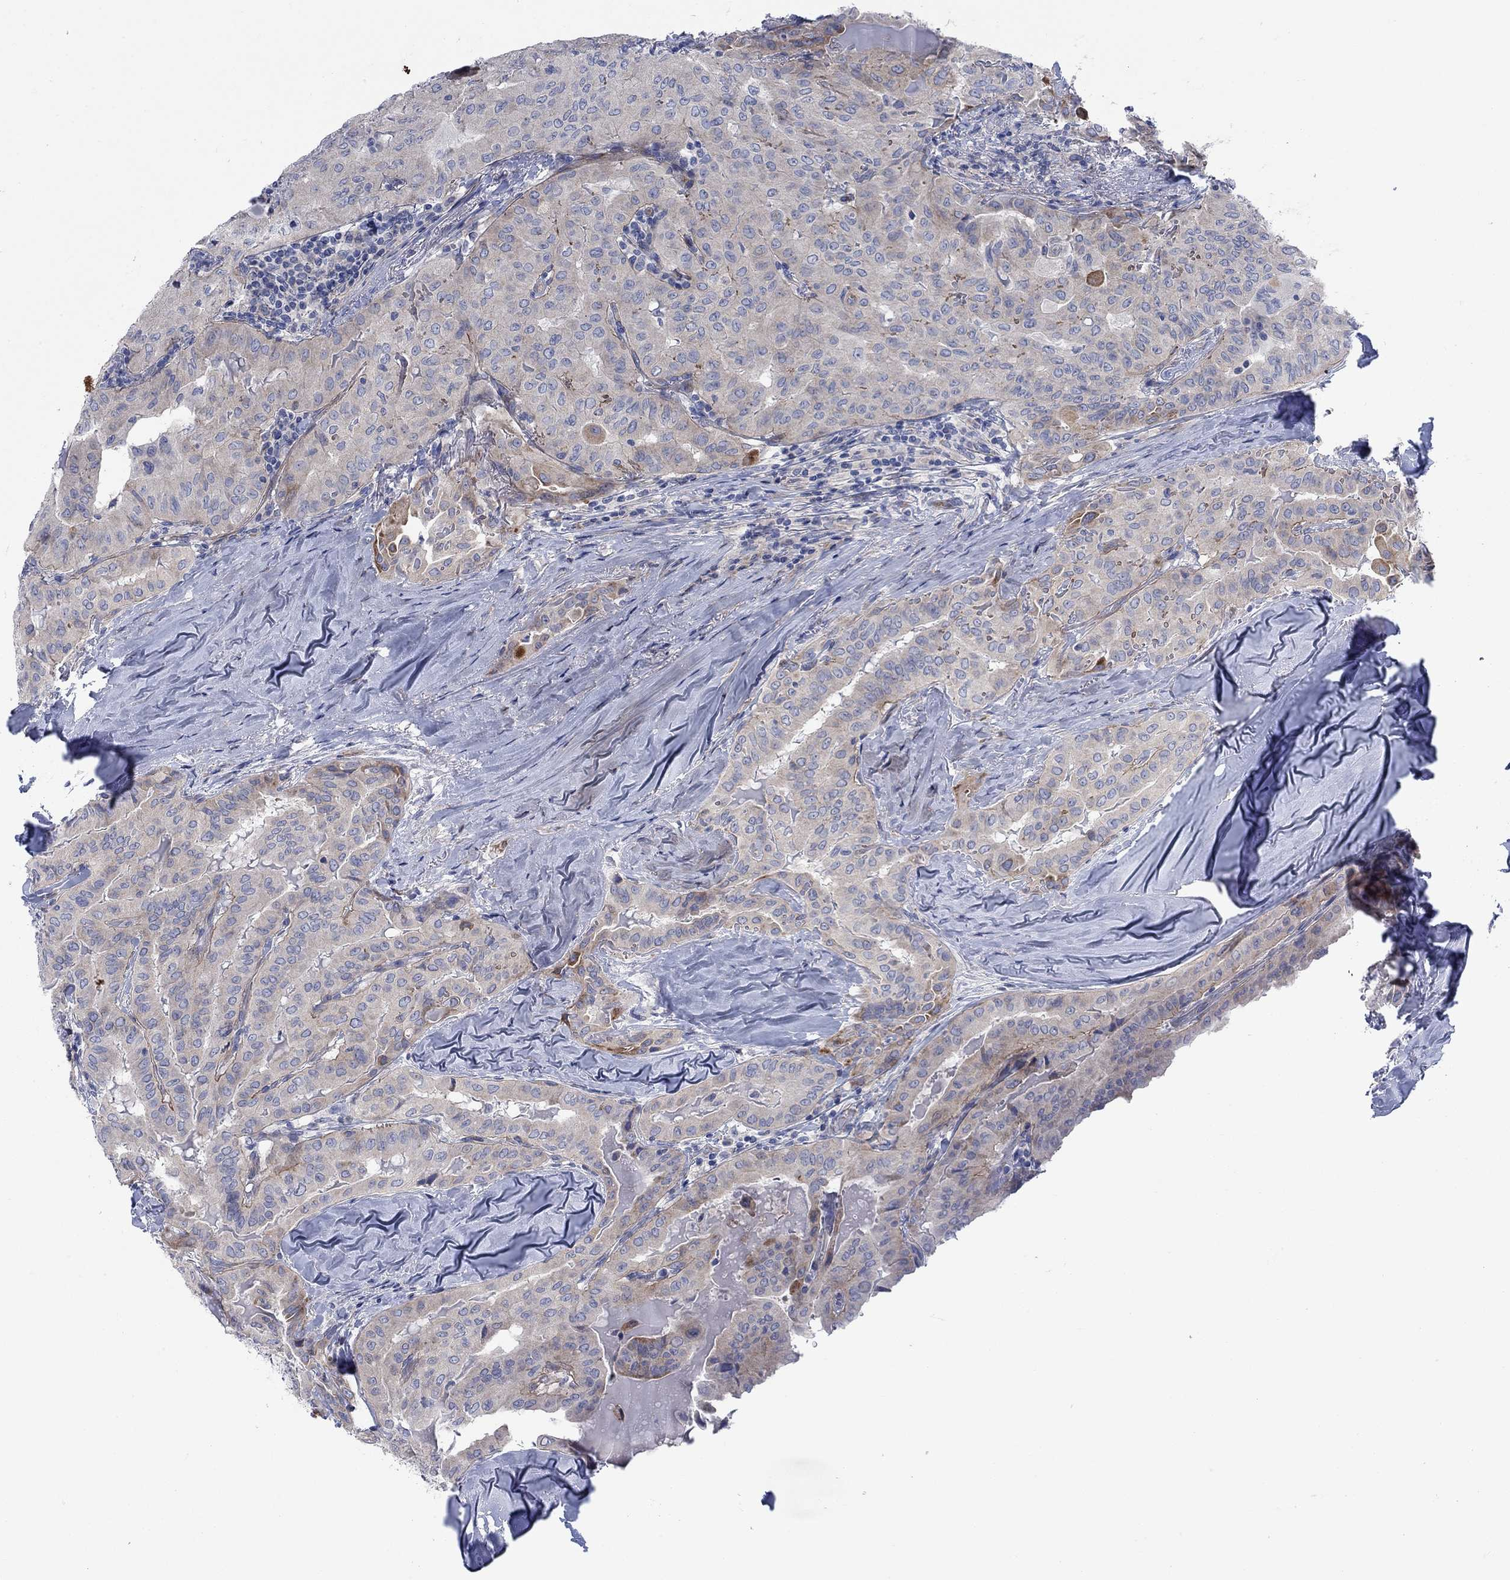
{"staining": {"intensity": "moderate", "quantity": "<25%", "location": "cytoplasmic/membranous"}, "tissue": "thyroid cancer", "cell_type": "Tumor cells", "image_type": "cancer", "snomed": [{"axis": "morphology", "description": "Papillary adenocarcinoma, NOS"}, {"axis": "topography", "description": "Thyroid gland"}], "caption": "Tumor cells exhibit low levels of moderate cytoplasmic/membranous staining in about <25% of cells in human thyroid cancer.", "gene": "FXR1", "patient": {"sex": "female", "age": 68}}